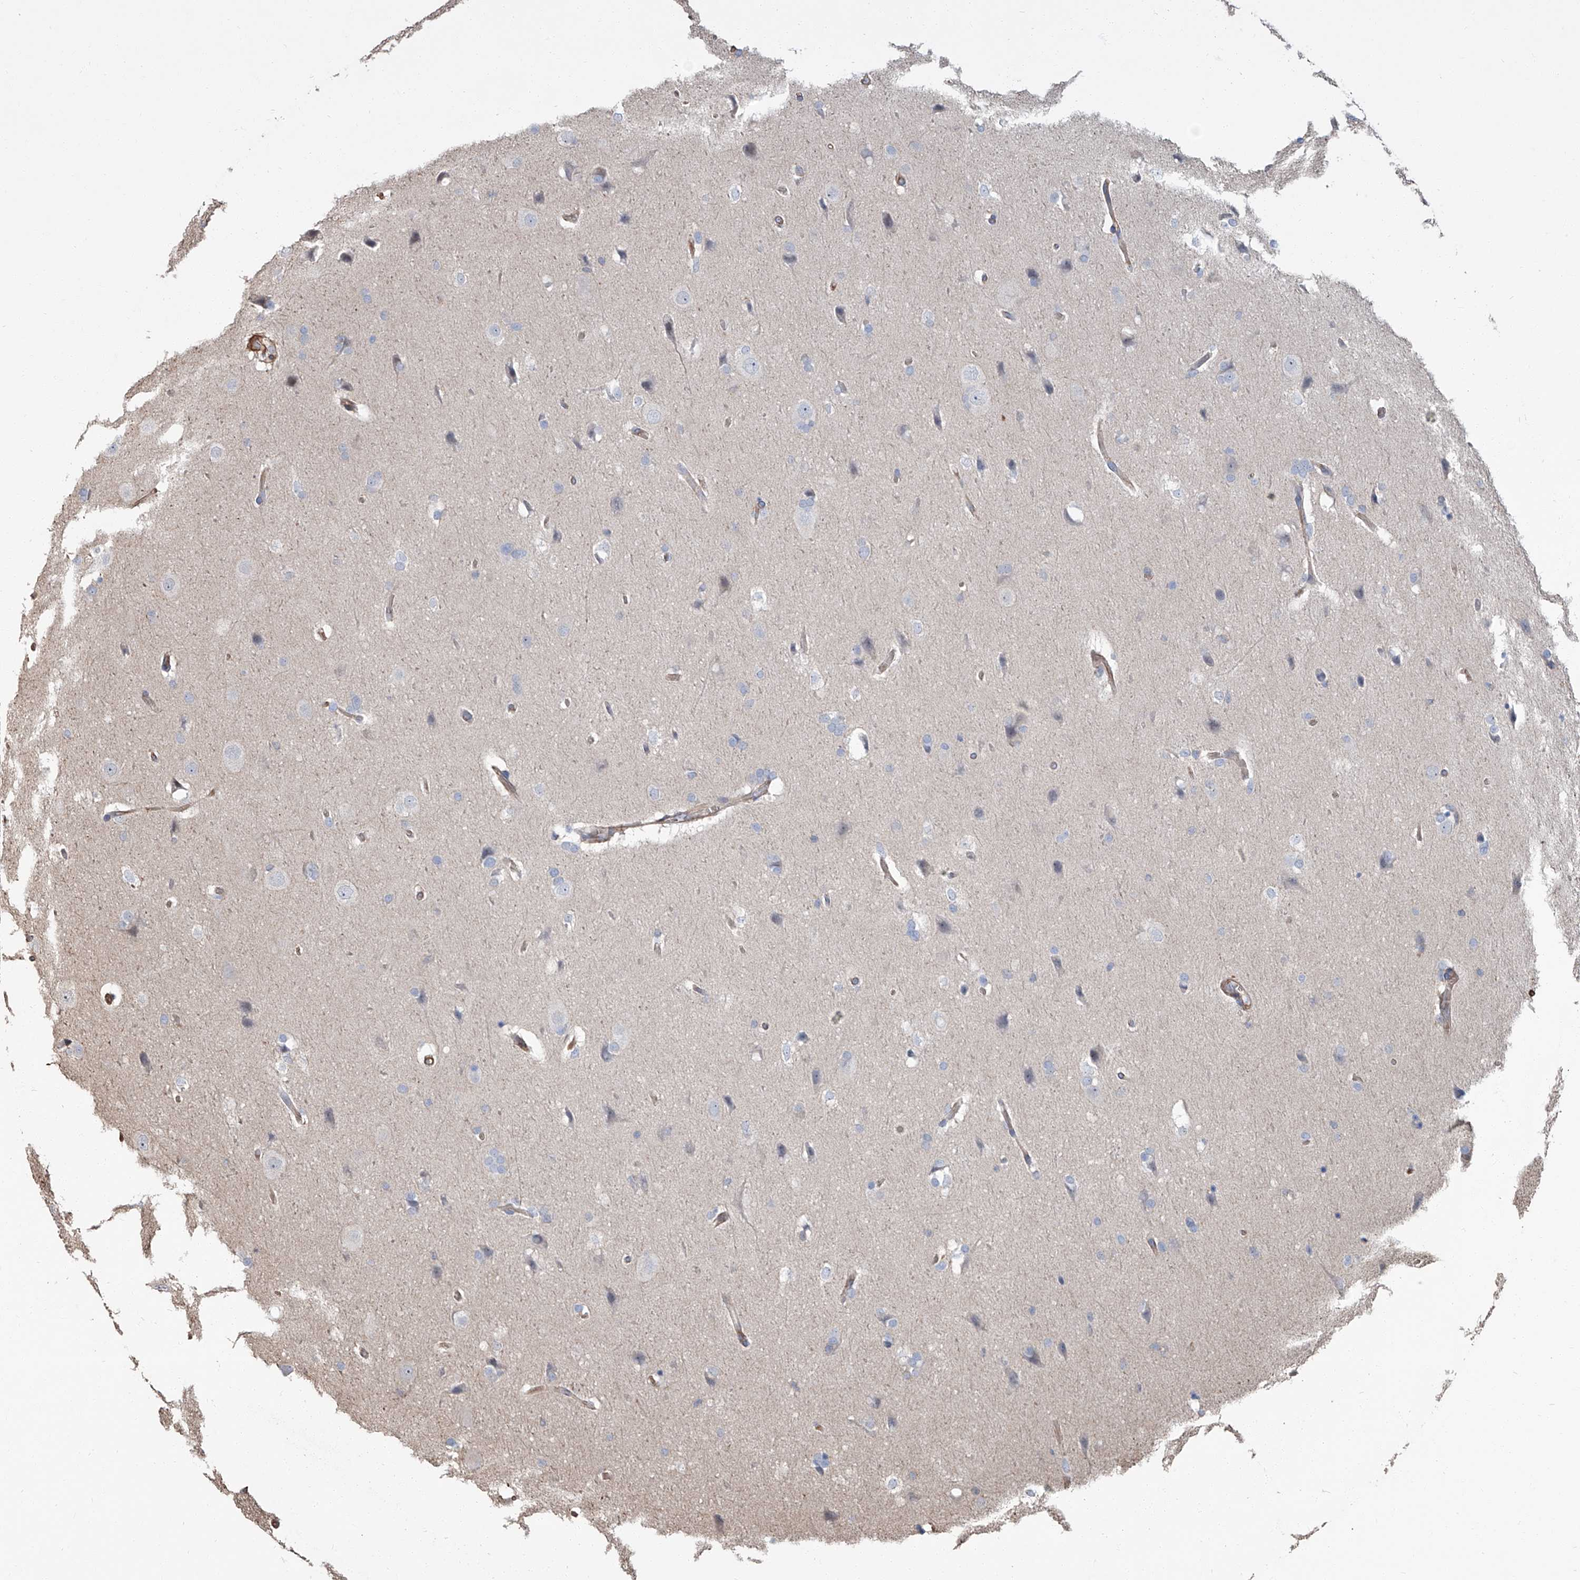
{"staining": {"intensity": "negative", "quantity": "none", "location": "none"}, "tissue": "glioma", "cell_type": "Tumor cells", "image_type": "cancer", "snomed": [{"axis": "morphology", "description": "Glioma, malignant, Low grade"}, {"axis": "topography", "description": "Brain"}], "caption": "Immunohistochemistry micrograph of glioma stained for a protein (brown), which displays no expression in tumor cells.", "gene": "PIEZO2", "patient": {"sex": "female", "age": 37}}